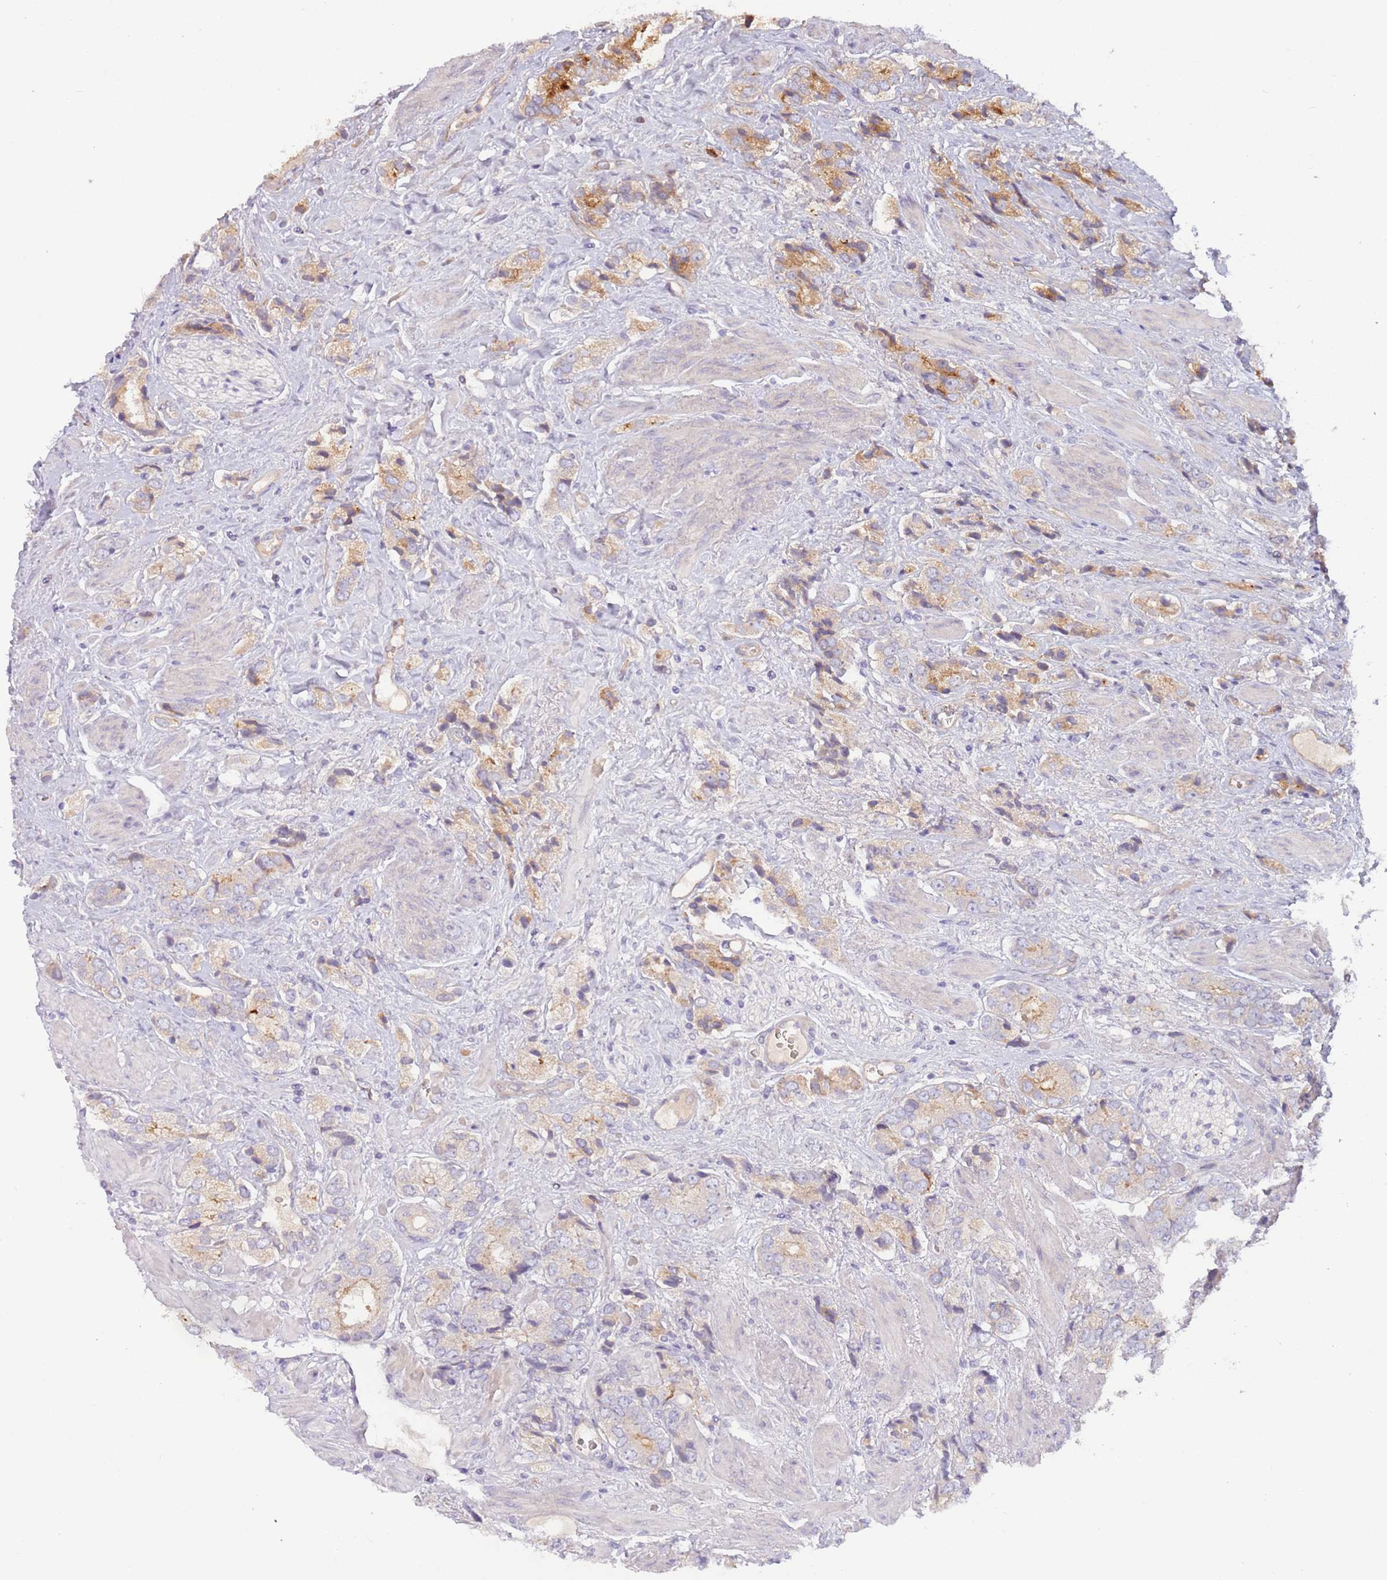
{"staining": {"intensity": "moderate", "quantity": "25%-75%", "location": "cytoplasmic/membranous"}, "tissue": "prostate cancer", "cell_type": "Tumor cells", "image_type": "cancer", "snomed": [{"axis": "morphology", "description": "Adenocarcinoma, High grade"}, {"axis": "topography", "description": "Prostate and seminal vesicle, NOS"}], "caption": "The image shows staining of prostate high-grade adenocarcinoma, revealing moderate cytoplasmic/membranous protein staining (brown color) within tumor cells.", "gene": "SAV1", "patient": {"sex": "male", "age": 64}}